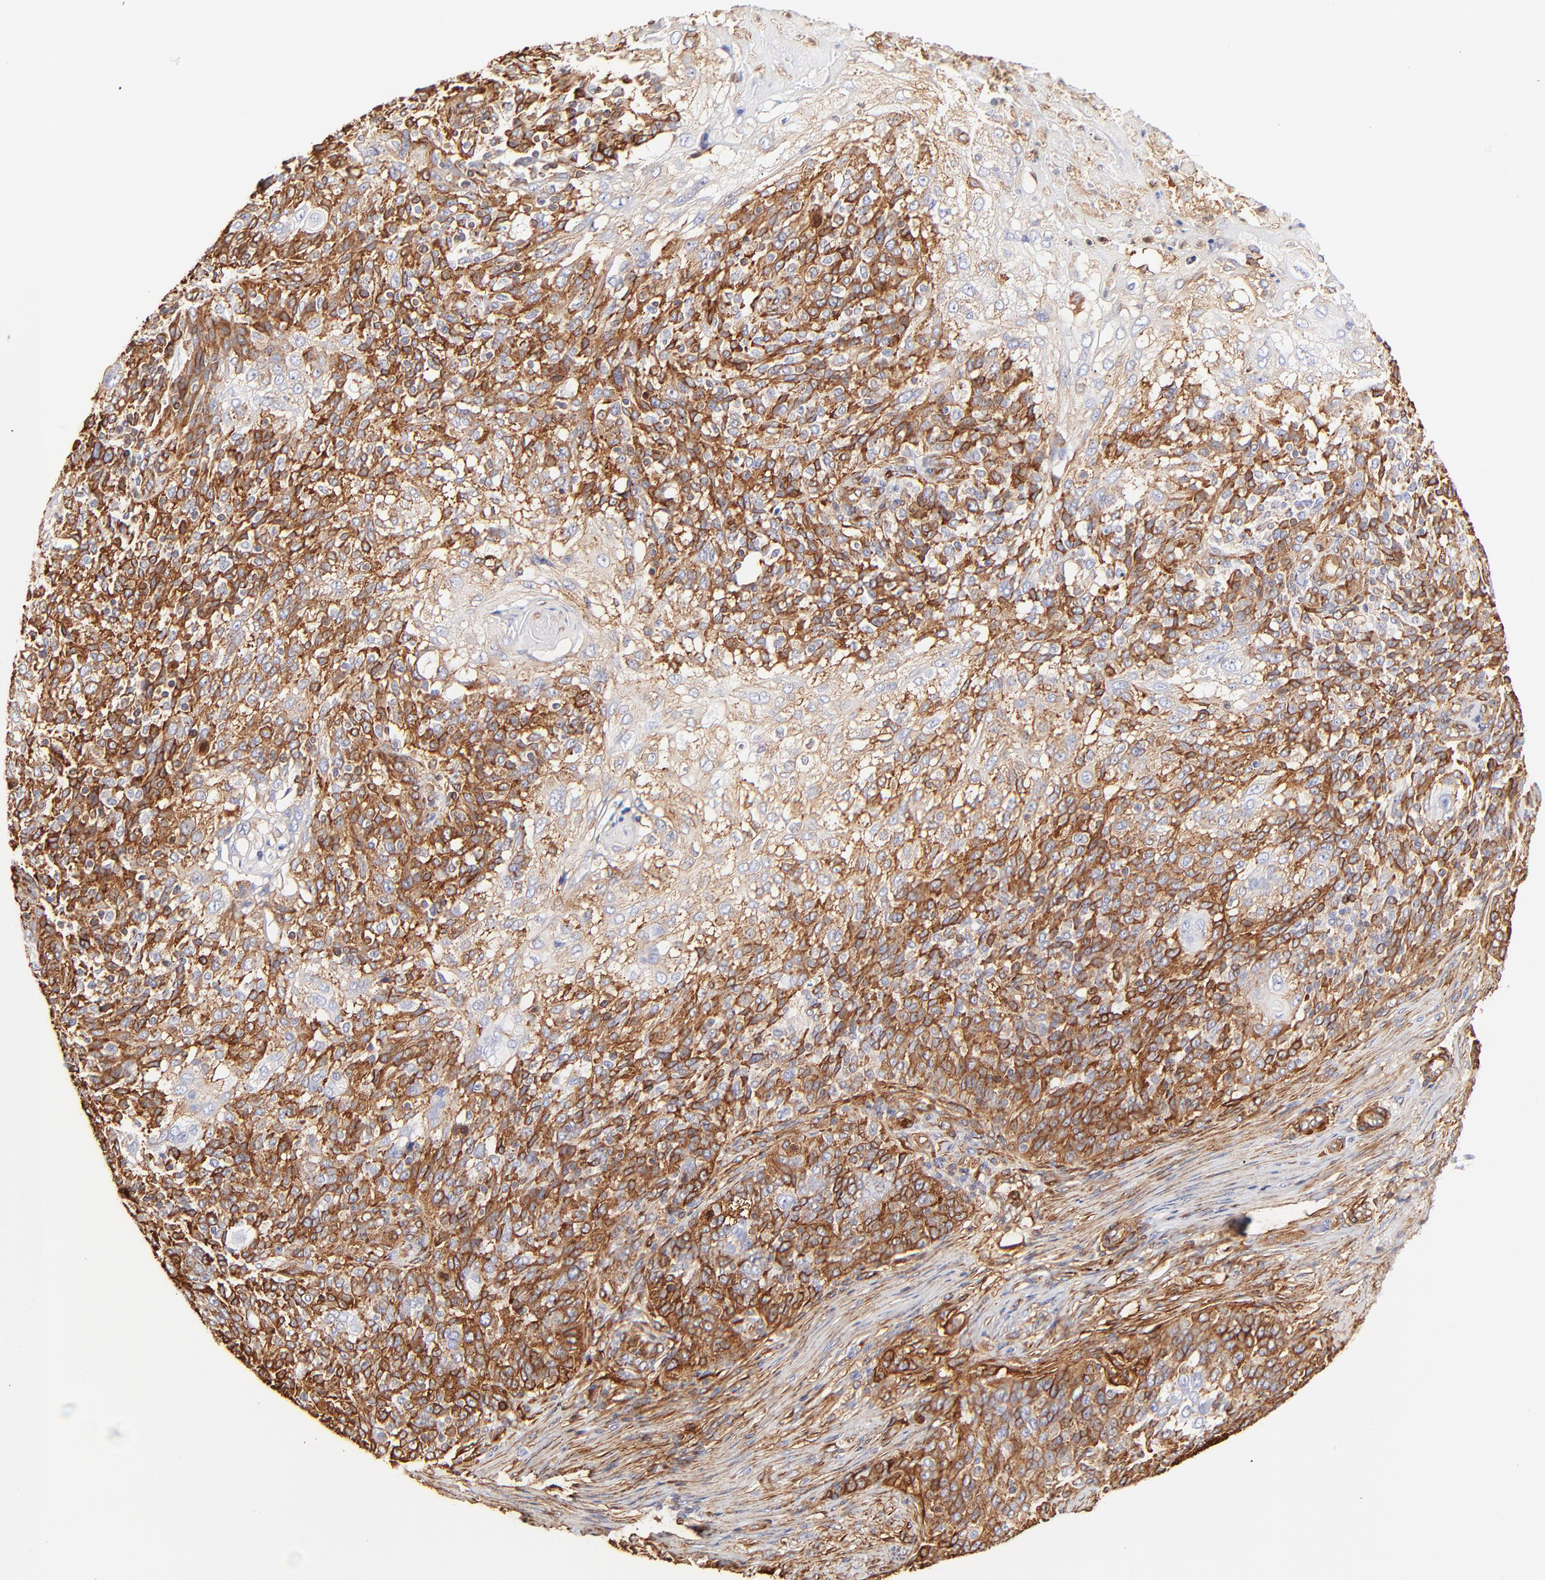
{"staining": {"intensity": "strong", "quantity": "25%-75%", "location": "cytoplasmic/membranous"}, "tissue": "skin cancer", "cell_type": "Tumor cells", "image_type": "cancer", "snomed": [{"axis": "morphology", "description": "Normal tissue, NOS"}, {"axis": "morphology", "description": "Squamous cell carcinoma, NOS"}, {"axis": "topography", "description": "Skin"}], "caption": "This histopathology image demonstrates immunohistochemistry (IHC) staining of human skin squamous cell carcinoma, with high strong cytoplasmic/membranous staining in approximately 25%-75% of tumor cells.", "gene": "FLNA", "patient": {"sex": "female", "age": 83}}